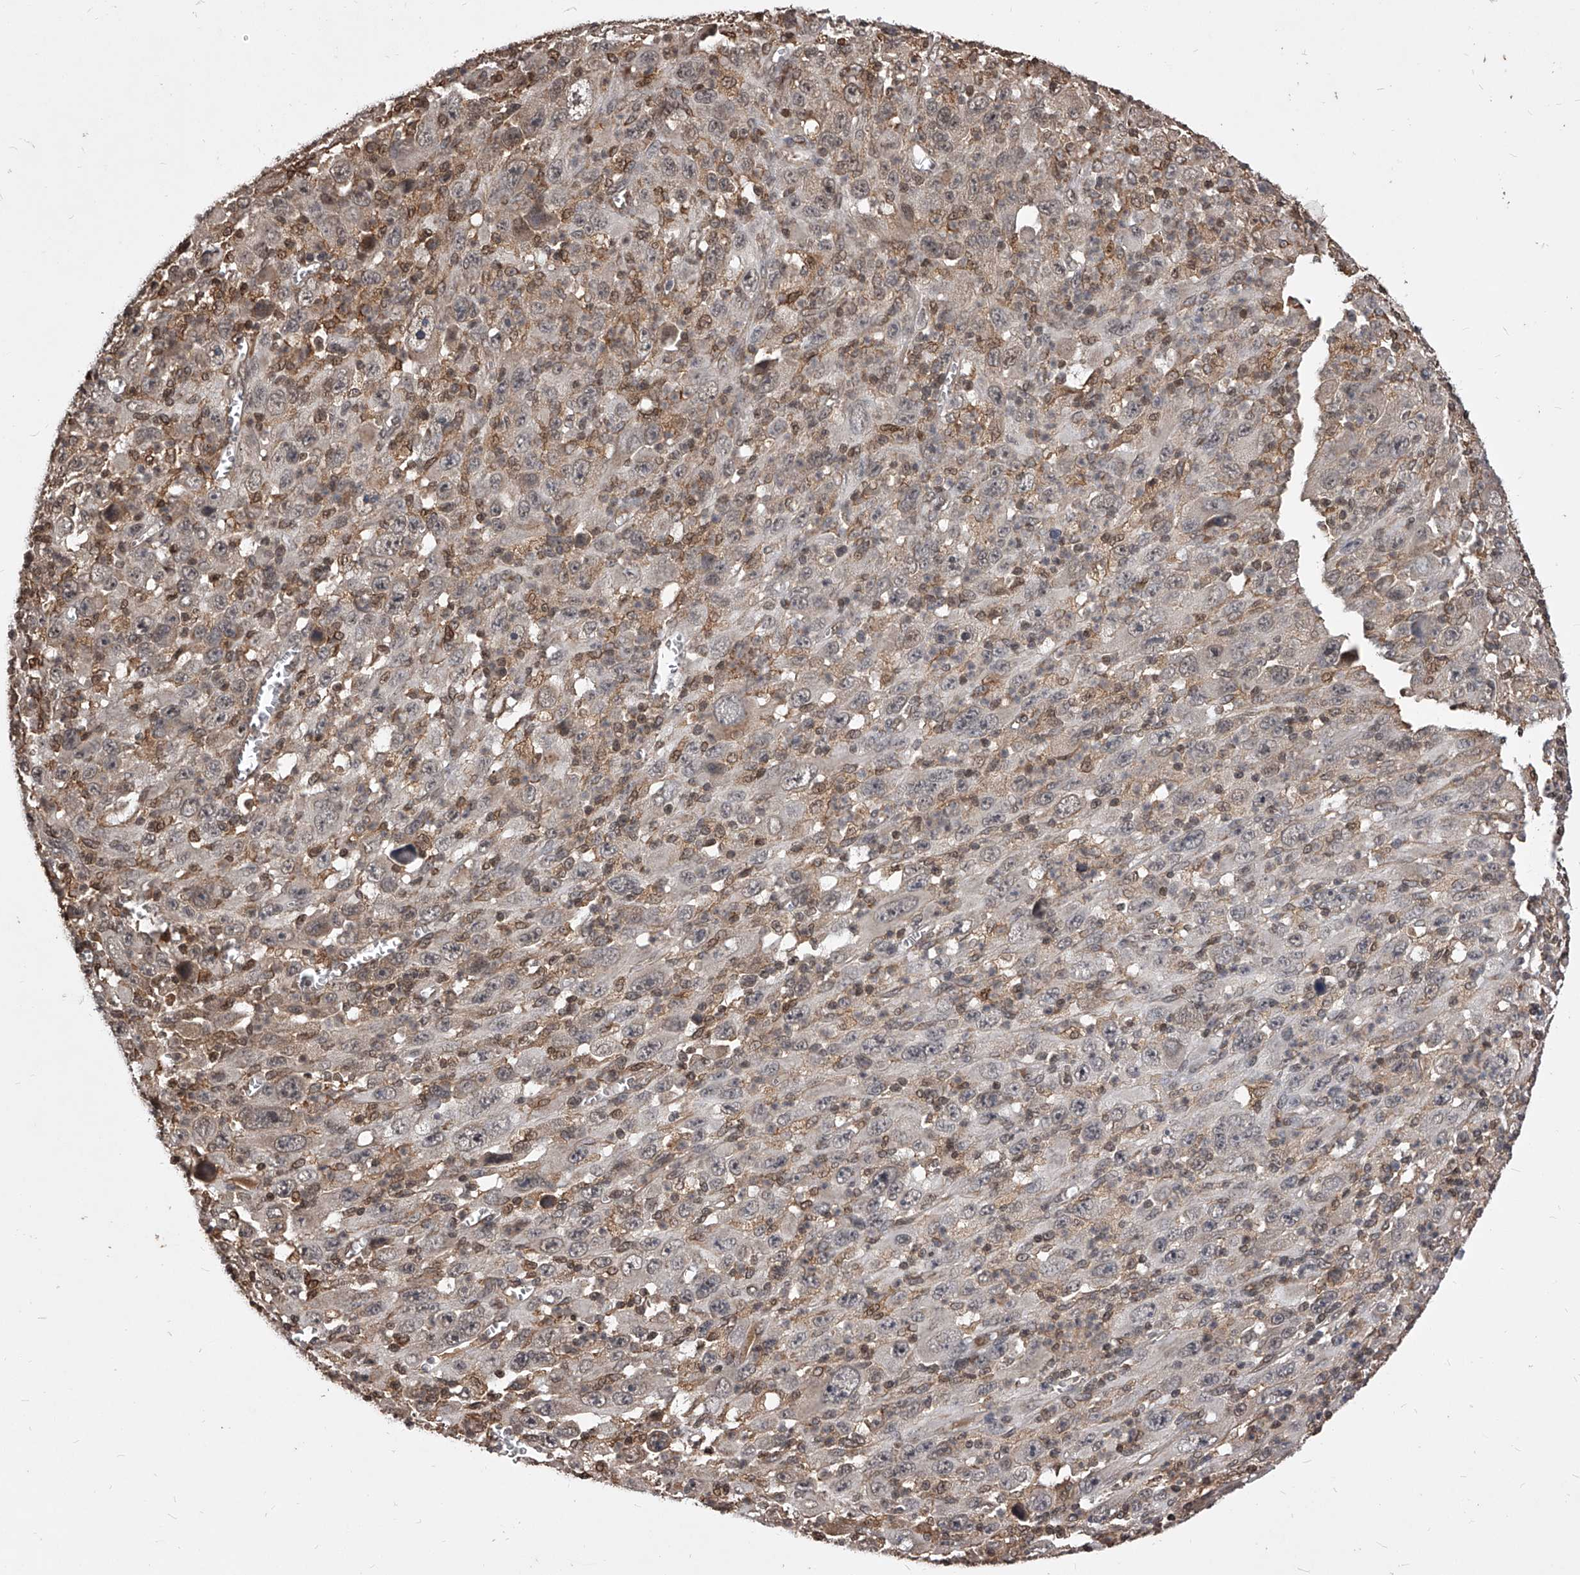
{"staining": {"intensity": "weak", "quantity": "<25%", "location": "cytoplasmic/membranous"}, "tissue": "melanoma", "cell_type": "Tumor cells", "image_type": "cancer", "snomed": [{"axis": "morphology", "description": "Malignant melanoma, Metastatic site"}, {"axis": "topography", "description": "Skin"}], "caption": "A histopathology image of human melanoma is negative for staining in tumor cells.", "gene": "ID1", "patient": {"sex": "female", "age": 56}}